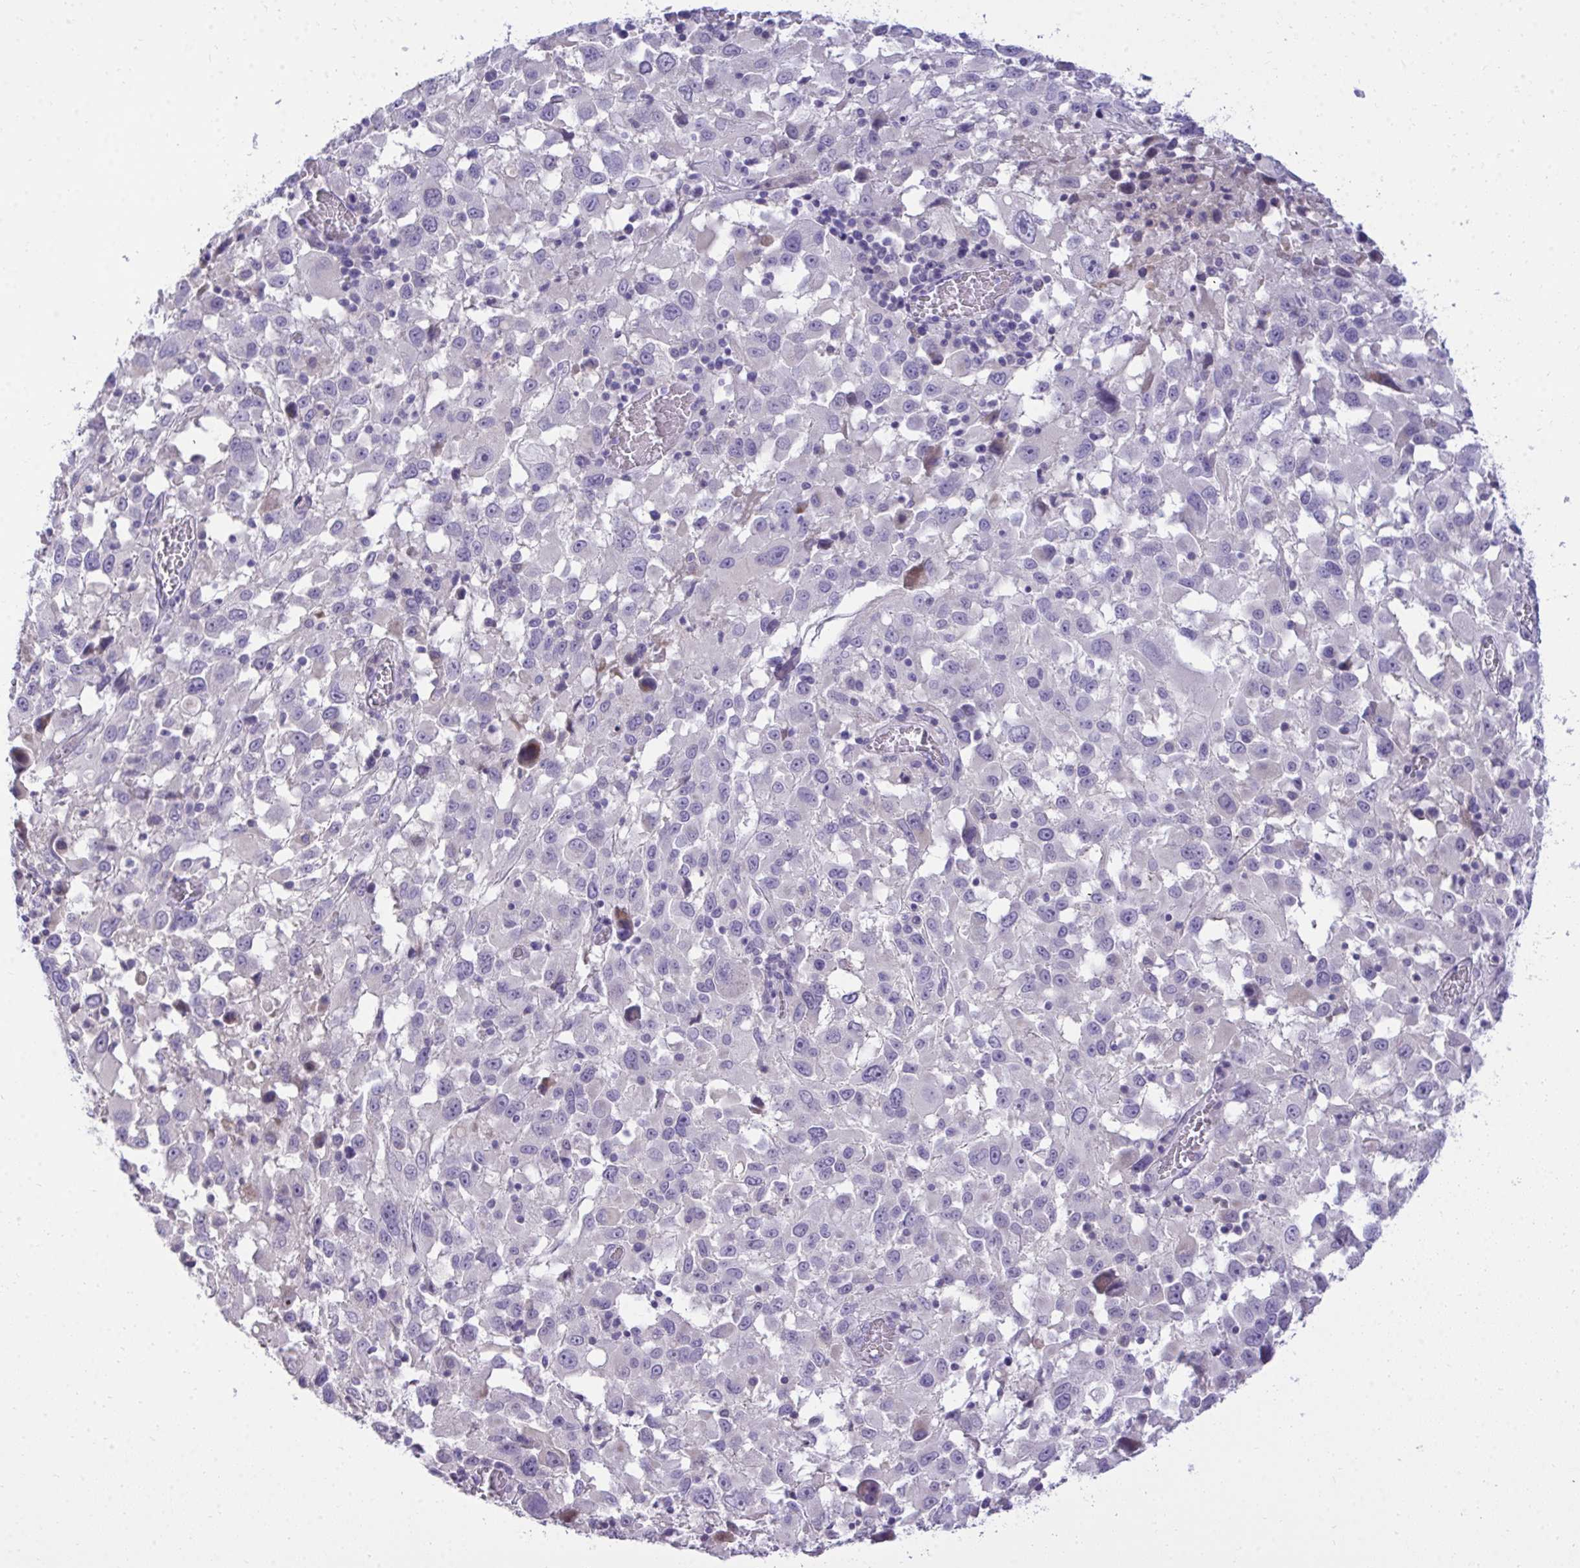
{"staining": {"intensity": "negative", "quantity": "none", "location": "none"}, "tissue": "melanoma", "cell_type": "Tumor cells", "image_type": "cancer", "snomed": [{"axis": "morphology", "description": "Malignant melanoma, Metastatic site"}, {"axis": "topography", "description": "Soft tissue"}], "caption": "Immunohistochemistry of human malignant melanoma (metastatic site) displays no staining in tumor cells.", "gene": "TMCO5A", "patient": {"sex": "male", "age": 50}}